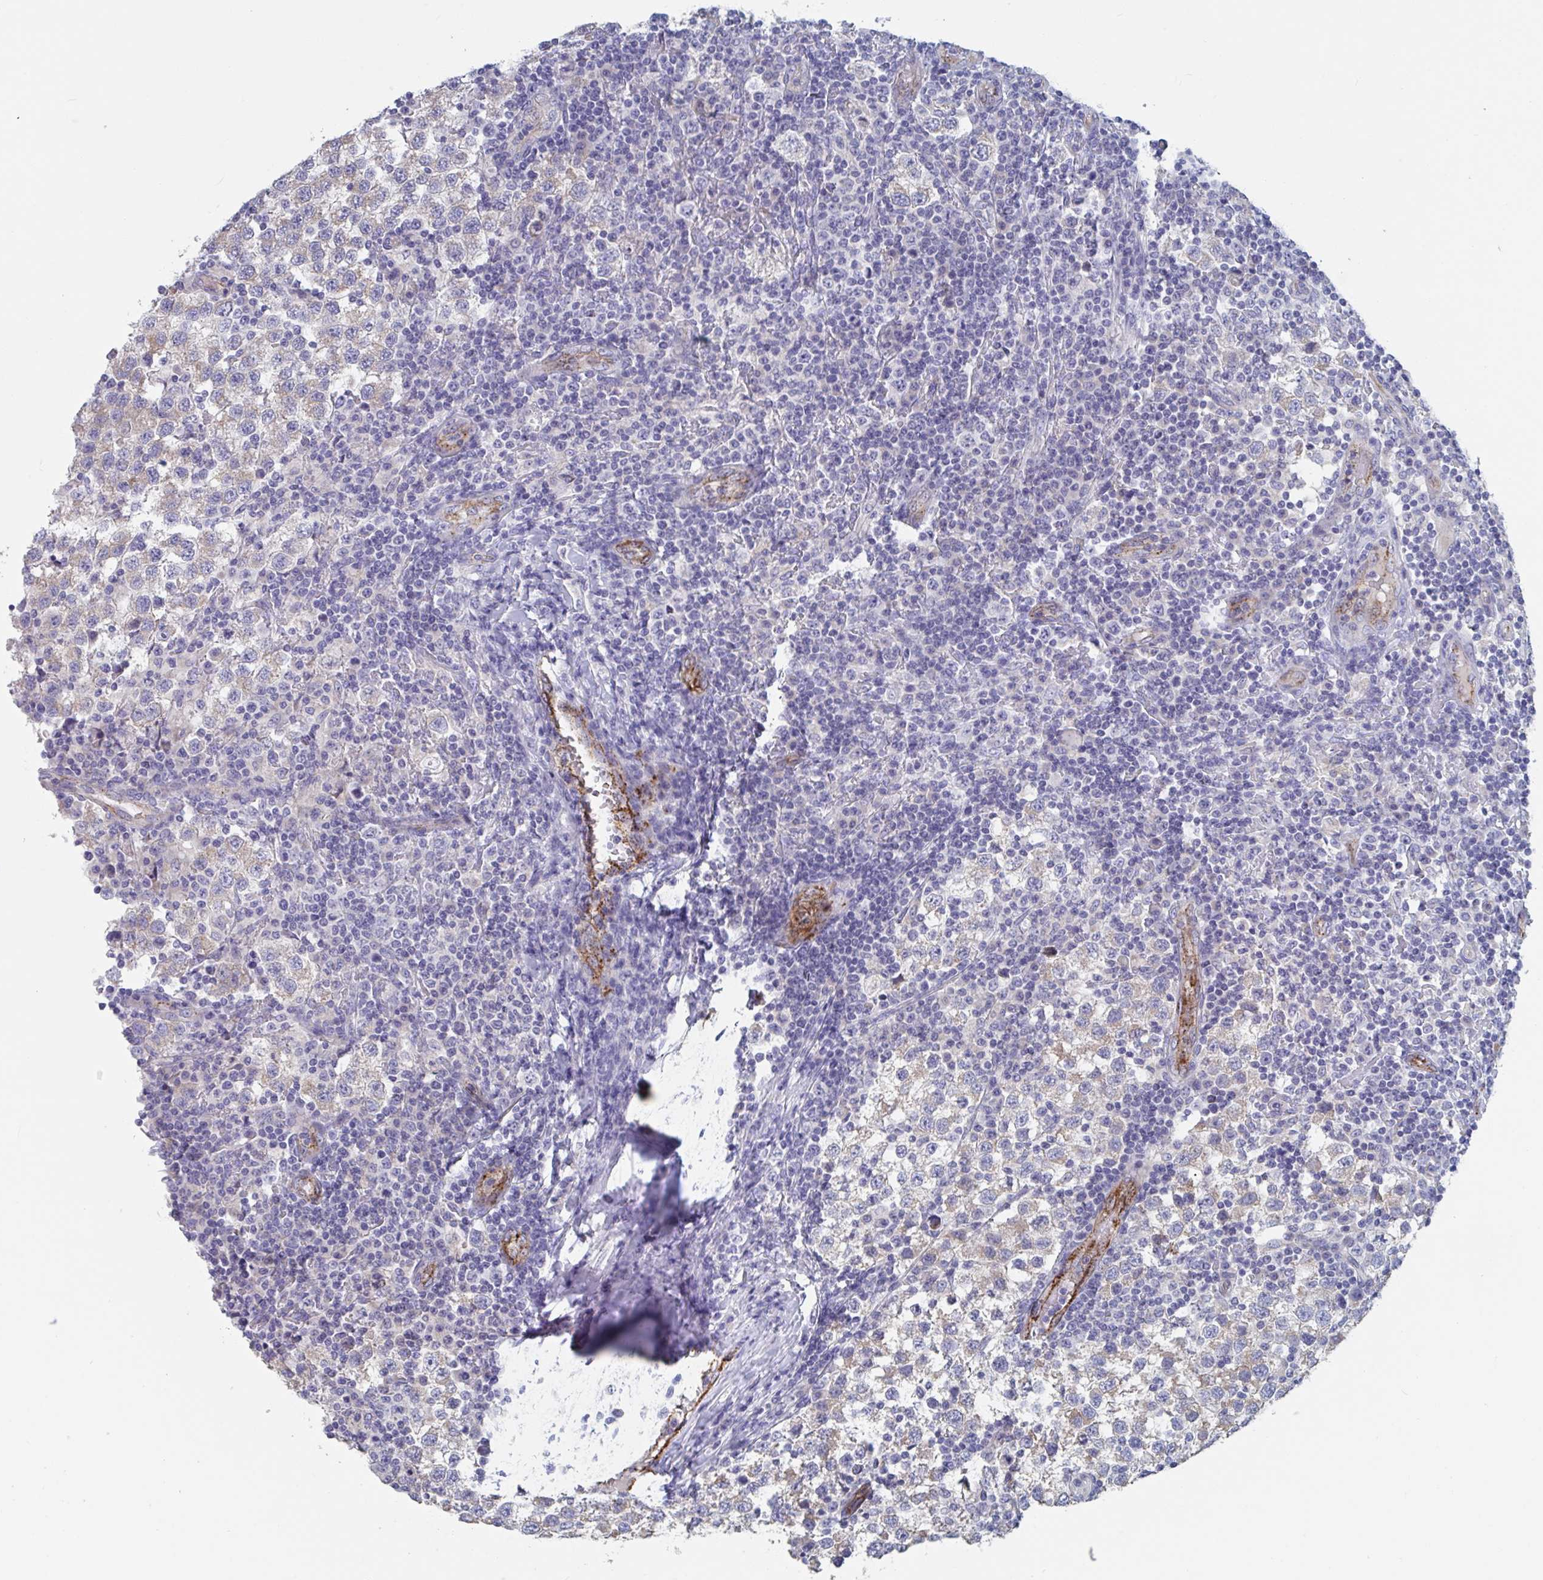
{"staining": {"intensity": "weak", "quantity": "<25%", "location": "cytoplasmic/membranous"}, "tissue": "testis cancer", "cell_type": "Tumor cells", "image_type": "cancer", "snomed": [{"axis": "morphology", "description": "Seminoma, NOS"}, {"axis": "topography", "description": "Testis"}], "caption": "Protein analysis of testis cancer demonstrates no significant staining in tumor cells.", "gene": "ABHD16A", "patient": {"sex": "male", "age": 34}}